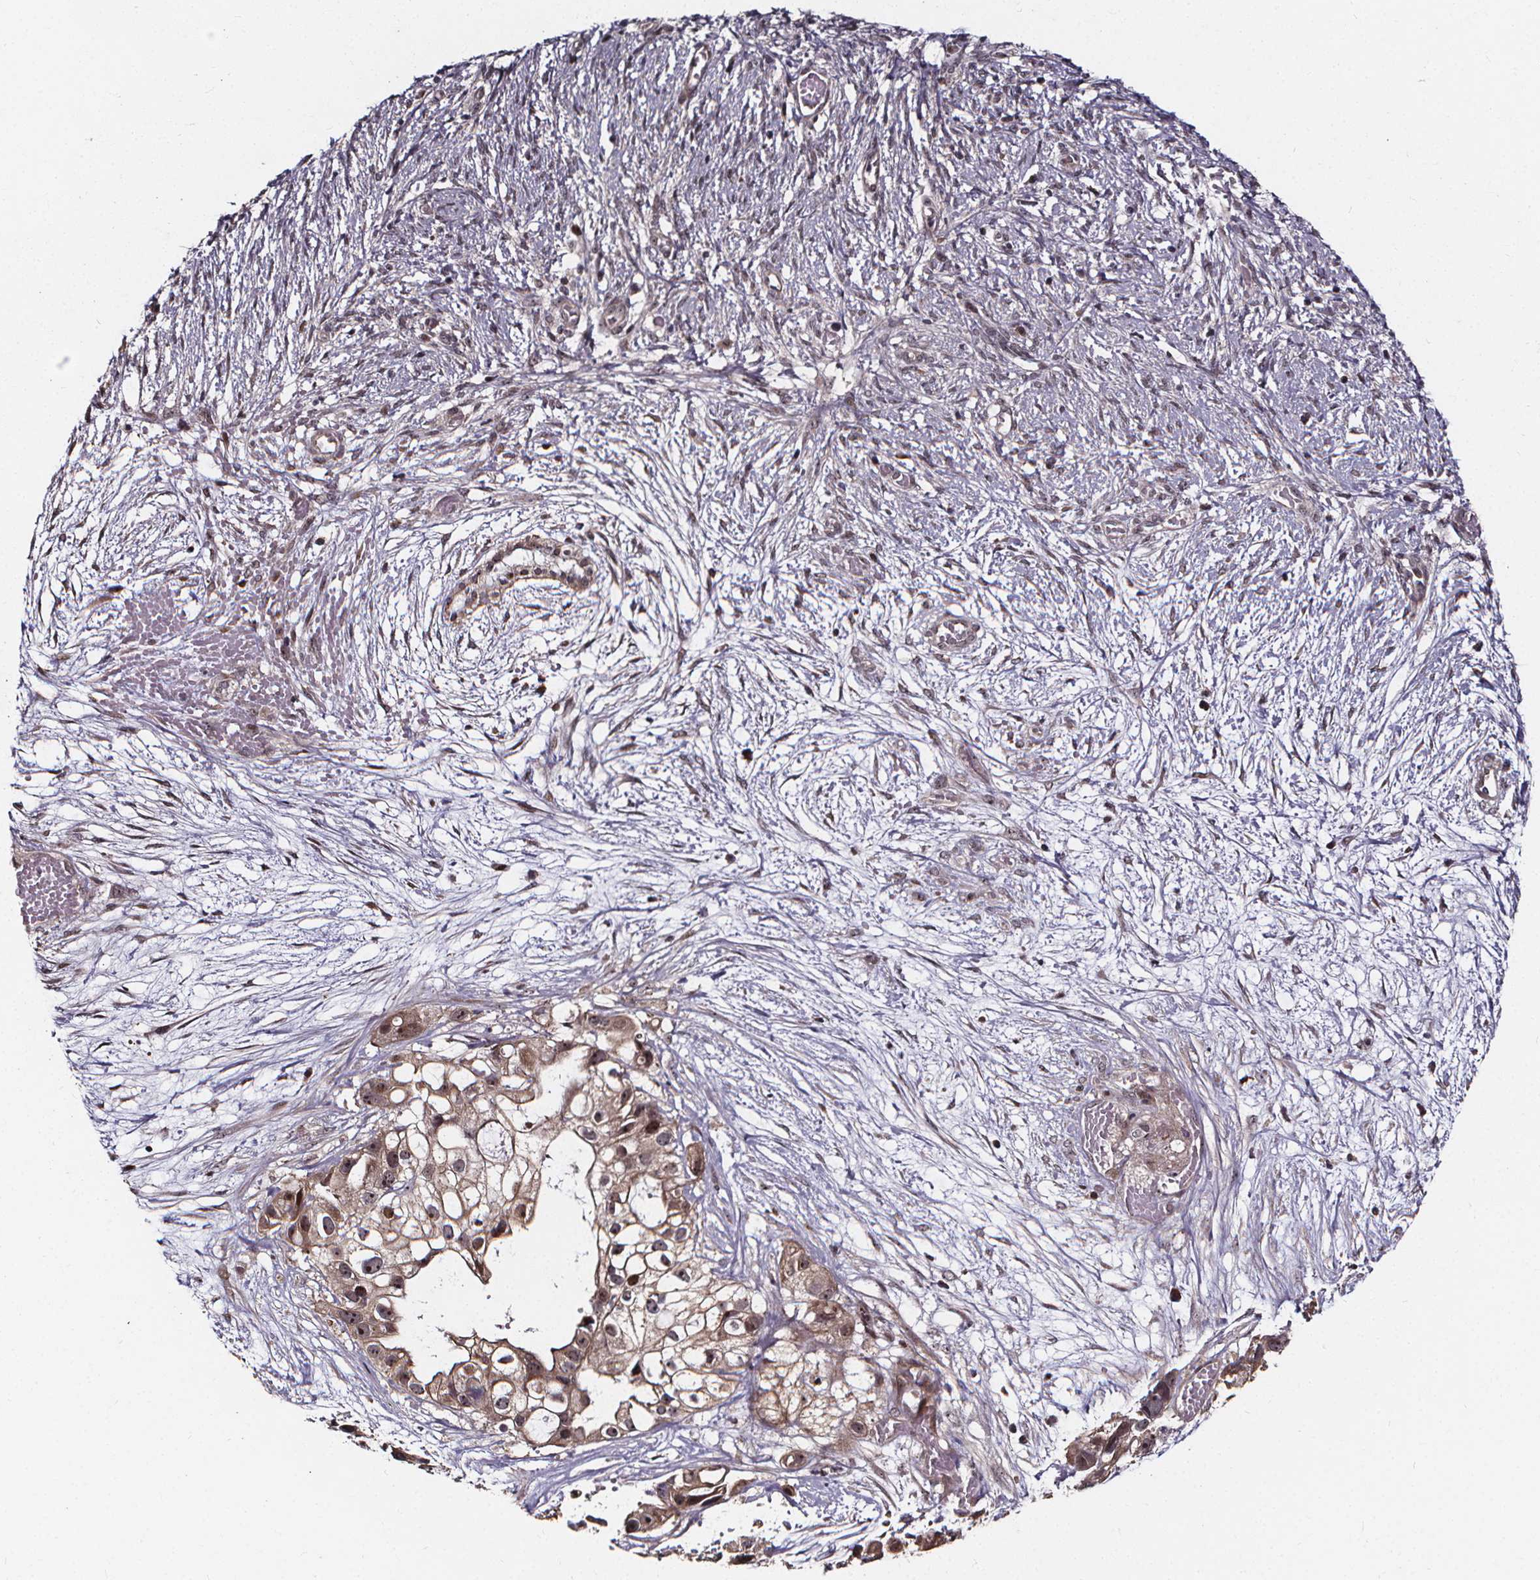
{"staining": {"intensity": "weak", "quantity": "<25%", "location": "nuclear"}, "tissue": "ovarian cancer", "cell_type": "Tumor cells", "image_type": "cancer", "snomed": [{"axis": "morphology", "description": "Cystadenocarcinoma, serous, NOS"}, {"axis": "topography", "description": "Ovary"}], "caption": "The photomicrograph shows no significant positivity in tumor cells of serous cystadenocarcinoma (ovarian).", "gene": "DDIT3", "patient": {"sex": "female", "age": 56}}